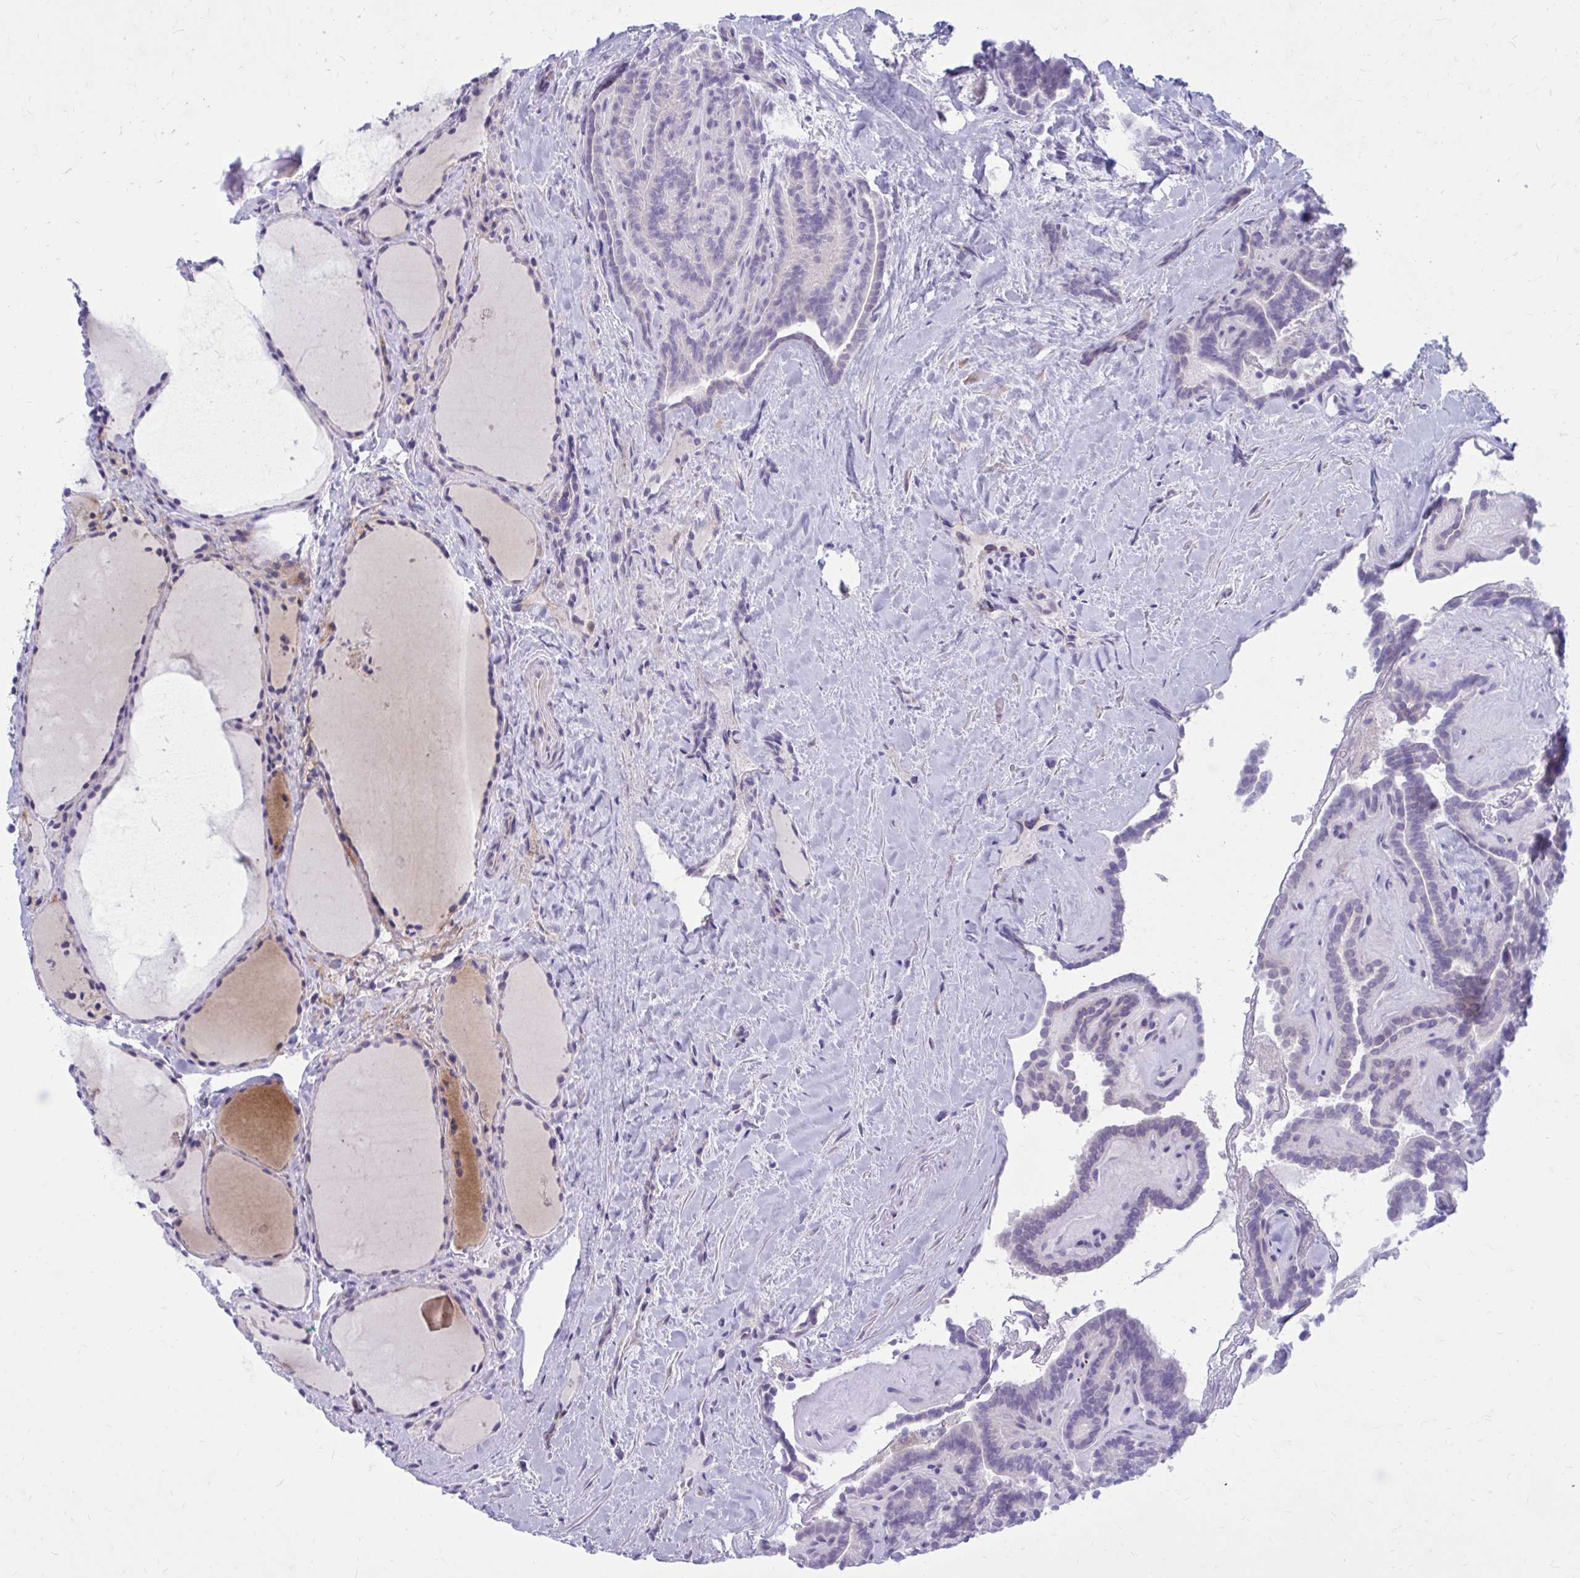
{"staining": {"intensity": "negative", "quantity": "none", "location": "none"}, "tissue": "thyroid cancer", "cell_type": "Tumor cells", "image_type": "cancer", "snomed": [{"axis": "morphology", "description": "Papillary adenocarcinoma, NOS"}, {"axis": "topography", "description": "Thyroid gland"}], "caption": "Immunohistochemistry image of neoplastic tissue: human thyroid papillary adenocarcinoma stained with DAB shows no significant protein positivity in tumor cells. (DAB (3,3'-diaminobenzidine) IHC visualized using brightfield microscopy, high magnification).", "gene": "GIGYF2", "patient": {"sex": "female", "age": 21}}